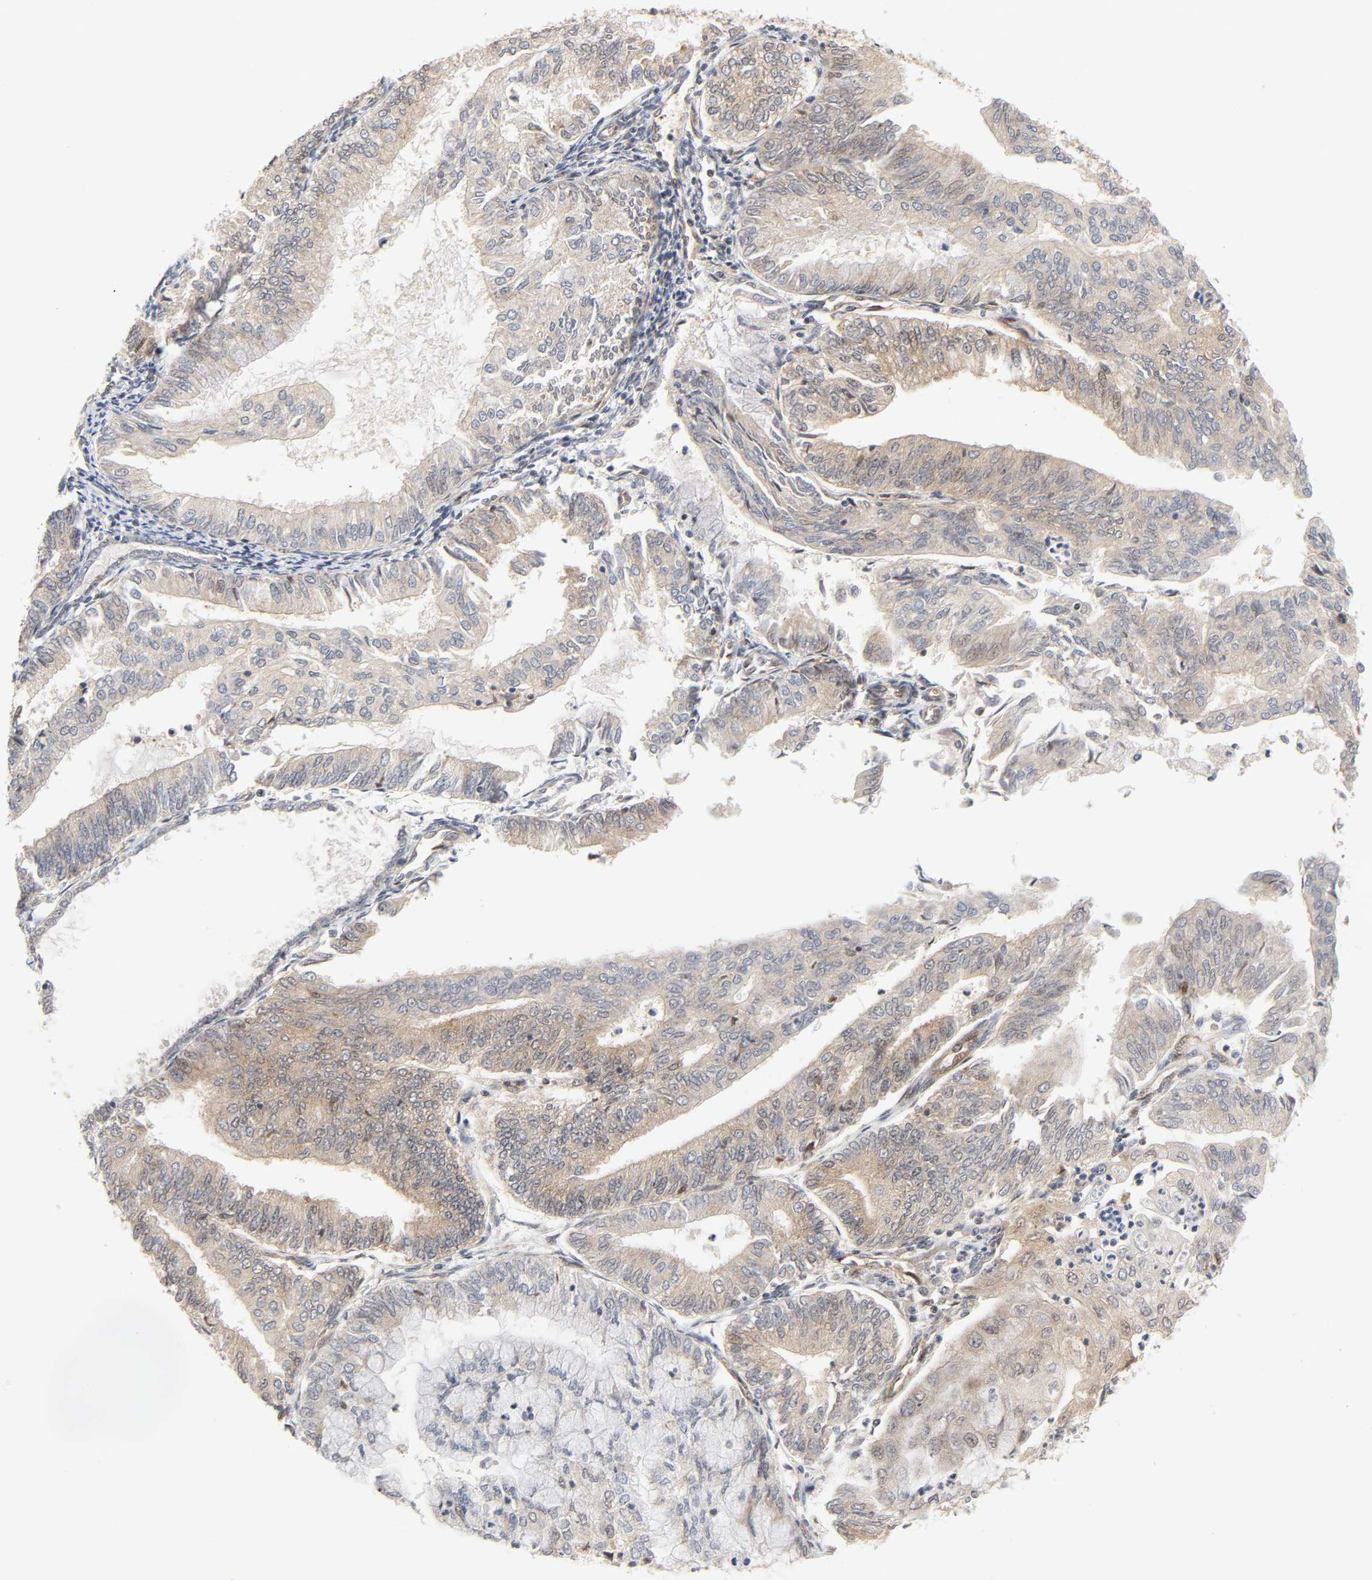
{"staining": {"intensity": "weak", "quantity": ">75%", "location": "cytoplasmic/membranous,nuclear"}, "tissue": "endometrial cancer", "cell_type": "Tumor cells", "image_type": "cancer", "snomed": [{"axis": "morphology", "description": "Adenocarcinoma, NOS"}, {"axis": "topography", "description": "Endometrium"}], "caption": "Protein positivity by IHC exhibits weak cytoplasmic/membranous and nuclear expression in about >75% of tumor cells in endometrial adenocarcinoma. The staining was performed using DAB, with brown indicating positive protein expression. Nuclei are stained blue with hematoxylin.", "gene": "CDC37", "patient": {"sex": "female", "age": 59}}